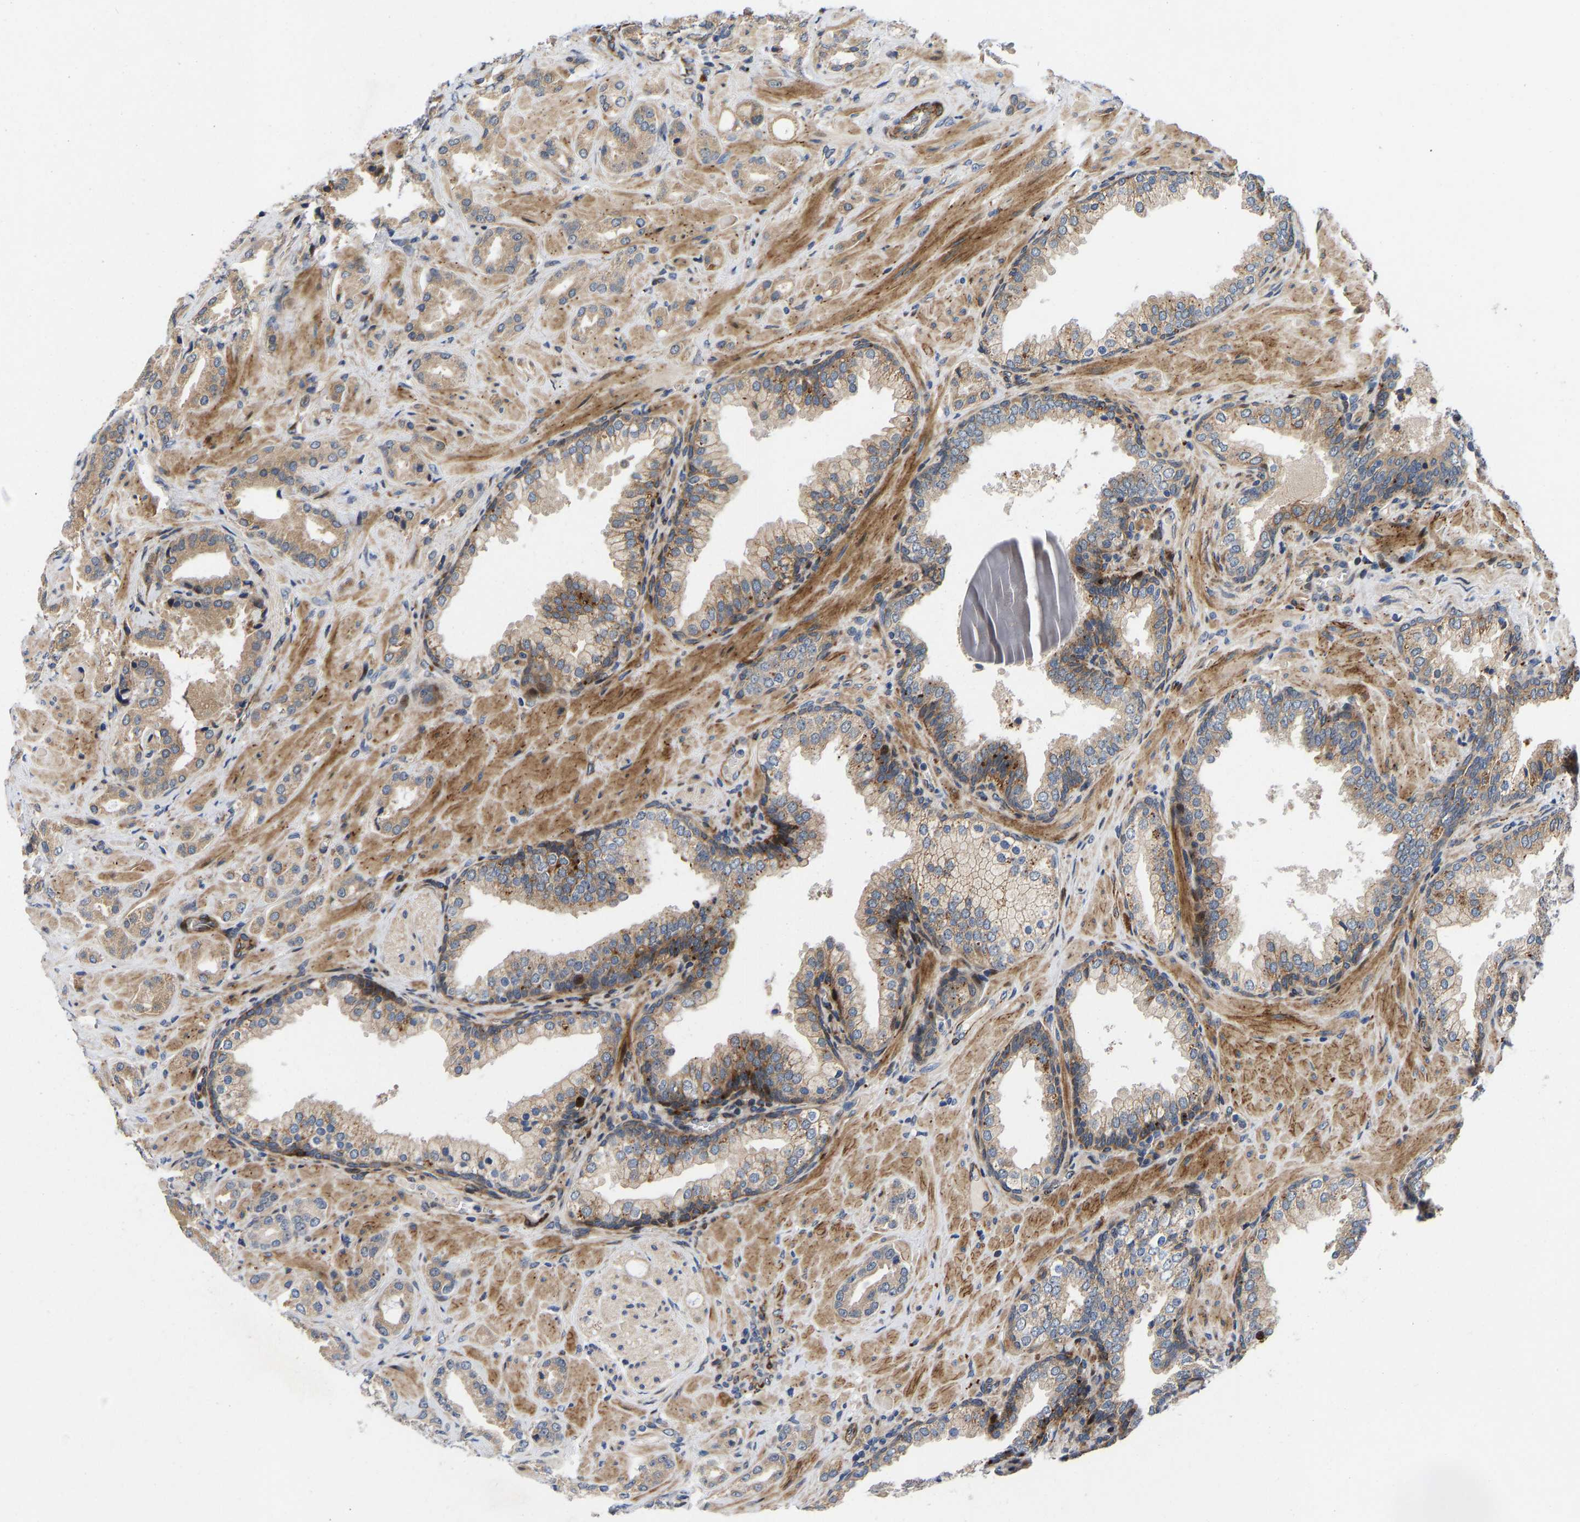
{"staining": {"intensity": "weak", "quantity": ">75%", "location": "cytoplasmic/membranous"}, "tissue": "prostate cancer", "cell_type": "Tumor cells", "image_type": "cancer", "snomed": [{"axis": "morphology", "description": "Adenocarcinoma, High grade"}, {"axis": "topography", "description": "Prostate"}], "caption": "Protein expression analysis of human prostate high-grade adenocarcinoma reveals weak cytoplasmic/membranous staining in approximately >75% of tumor cells.", "gene": "TMEM38B", "patient": {"sex": "male", "age": 64}}